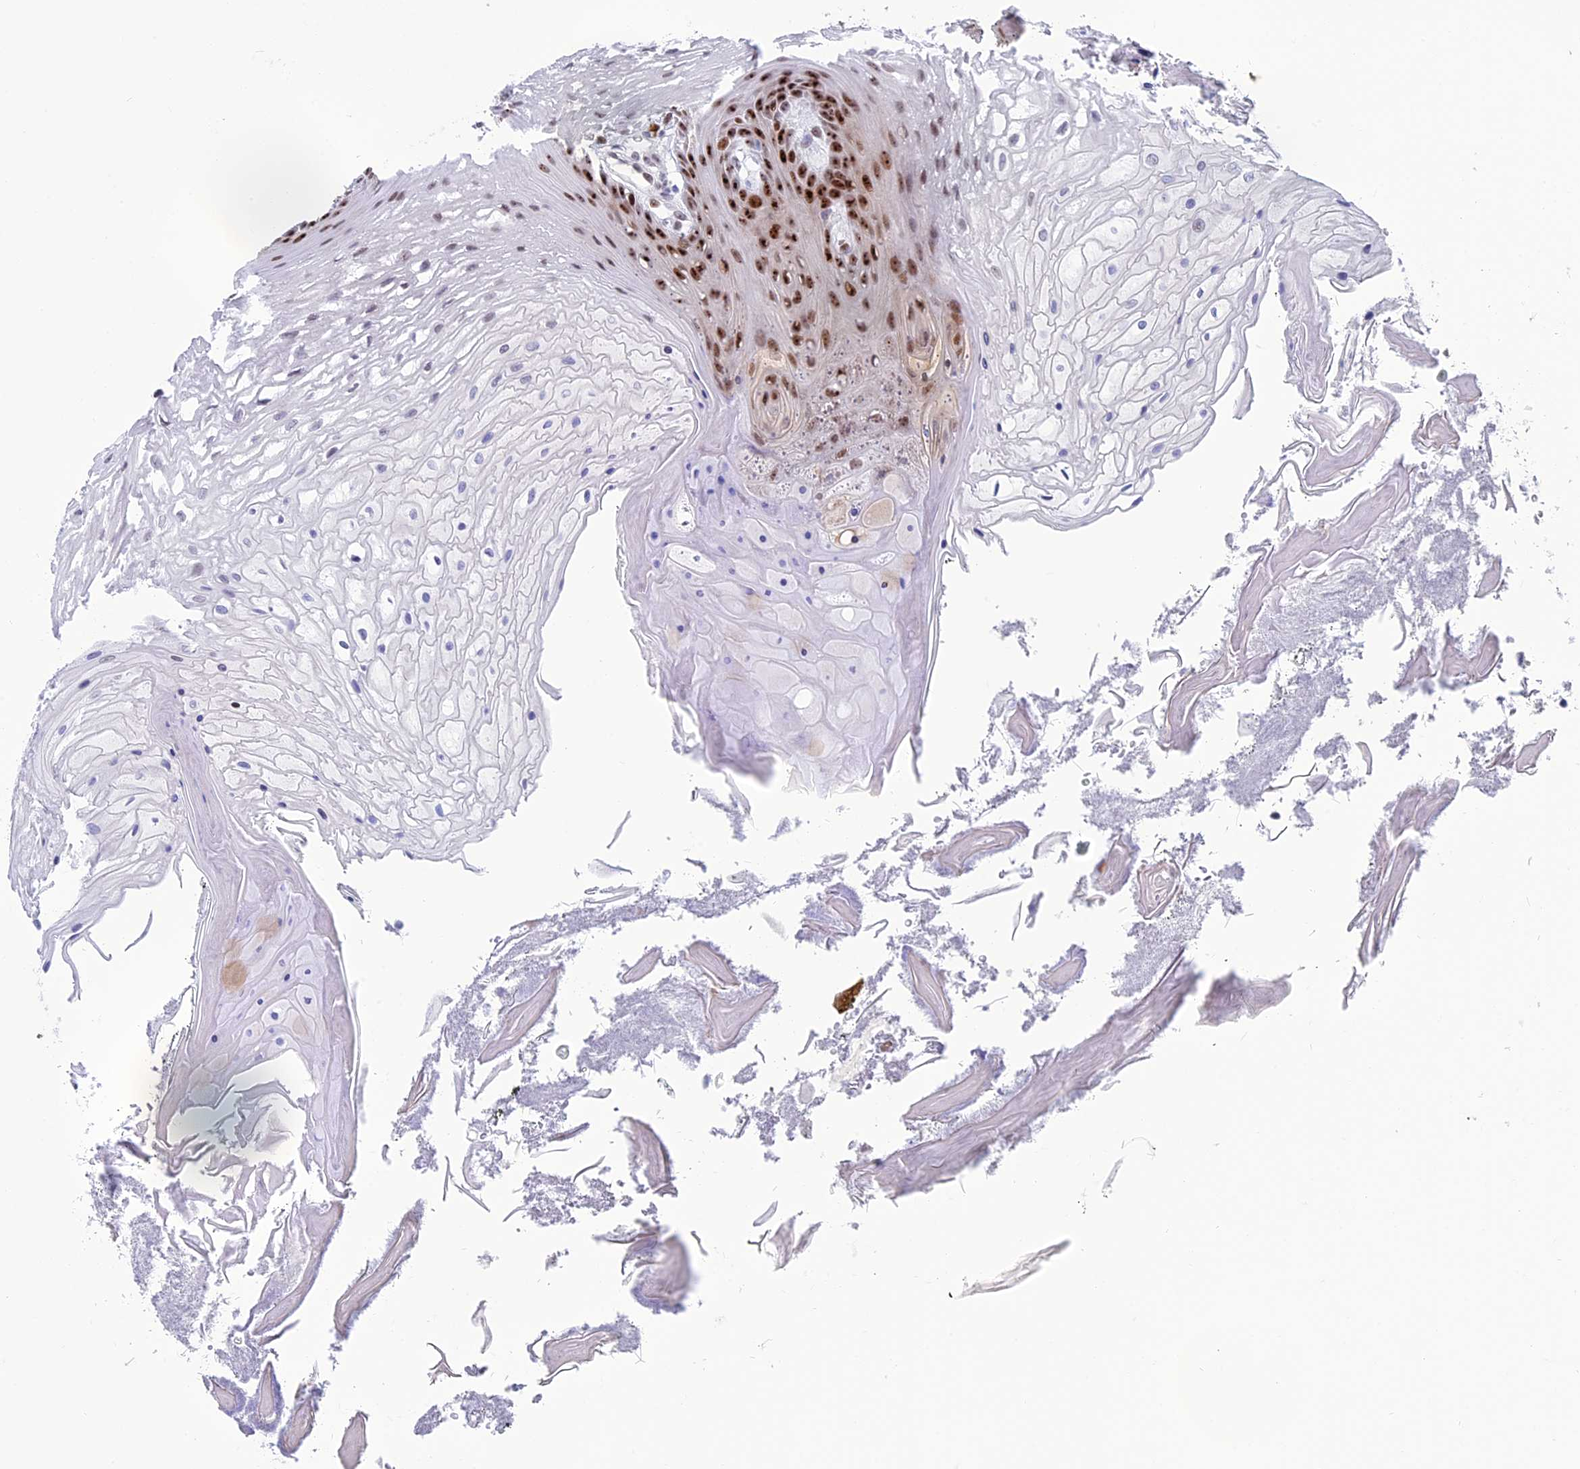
{"staining": {"intensity": "strong", "quantity": "25%-75%", "location": "nuclear"}, "tissue": "oral mucosa", "cell_type": "Squamous epithelial cells", "image_type": "normal", "snomed": [{"axis": "morphology", "description": "Normal tissue, NOS"}, {"axis": "topography", "description": "Oral tissue"}], "caption": "DAB (3,3'-diaminobenzidine) immunohistochemical staining of normal oral mucosa reveals strong nuclear protein positivity in approximately 25%-75% of squamous epithelial cells.", "gene": "CCDC86", "patient": {"sex": "female", "age": 80}}